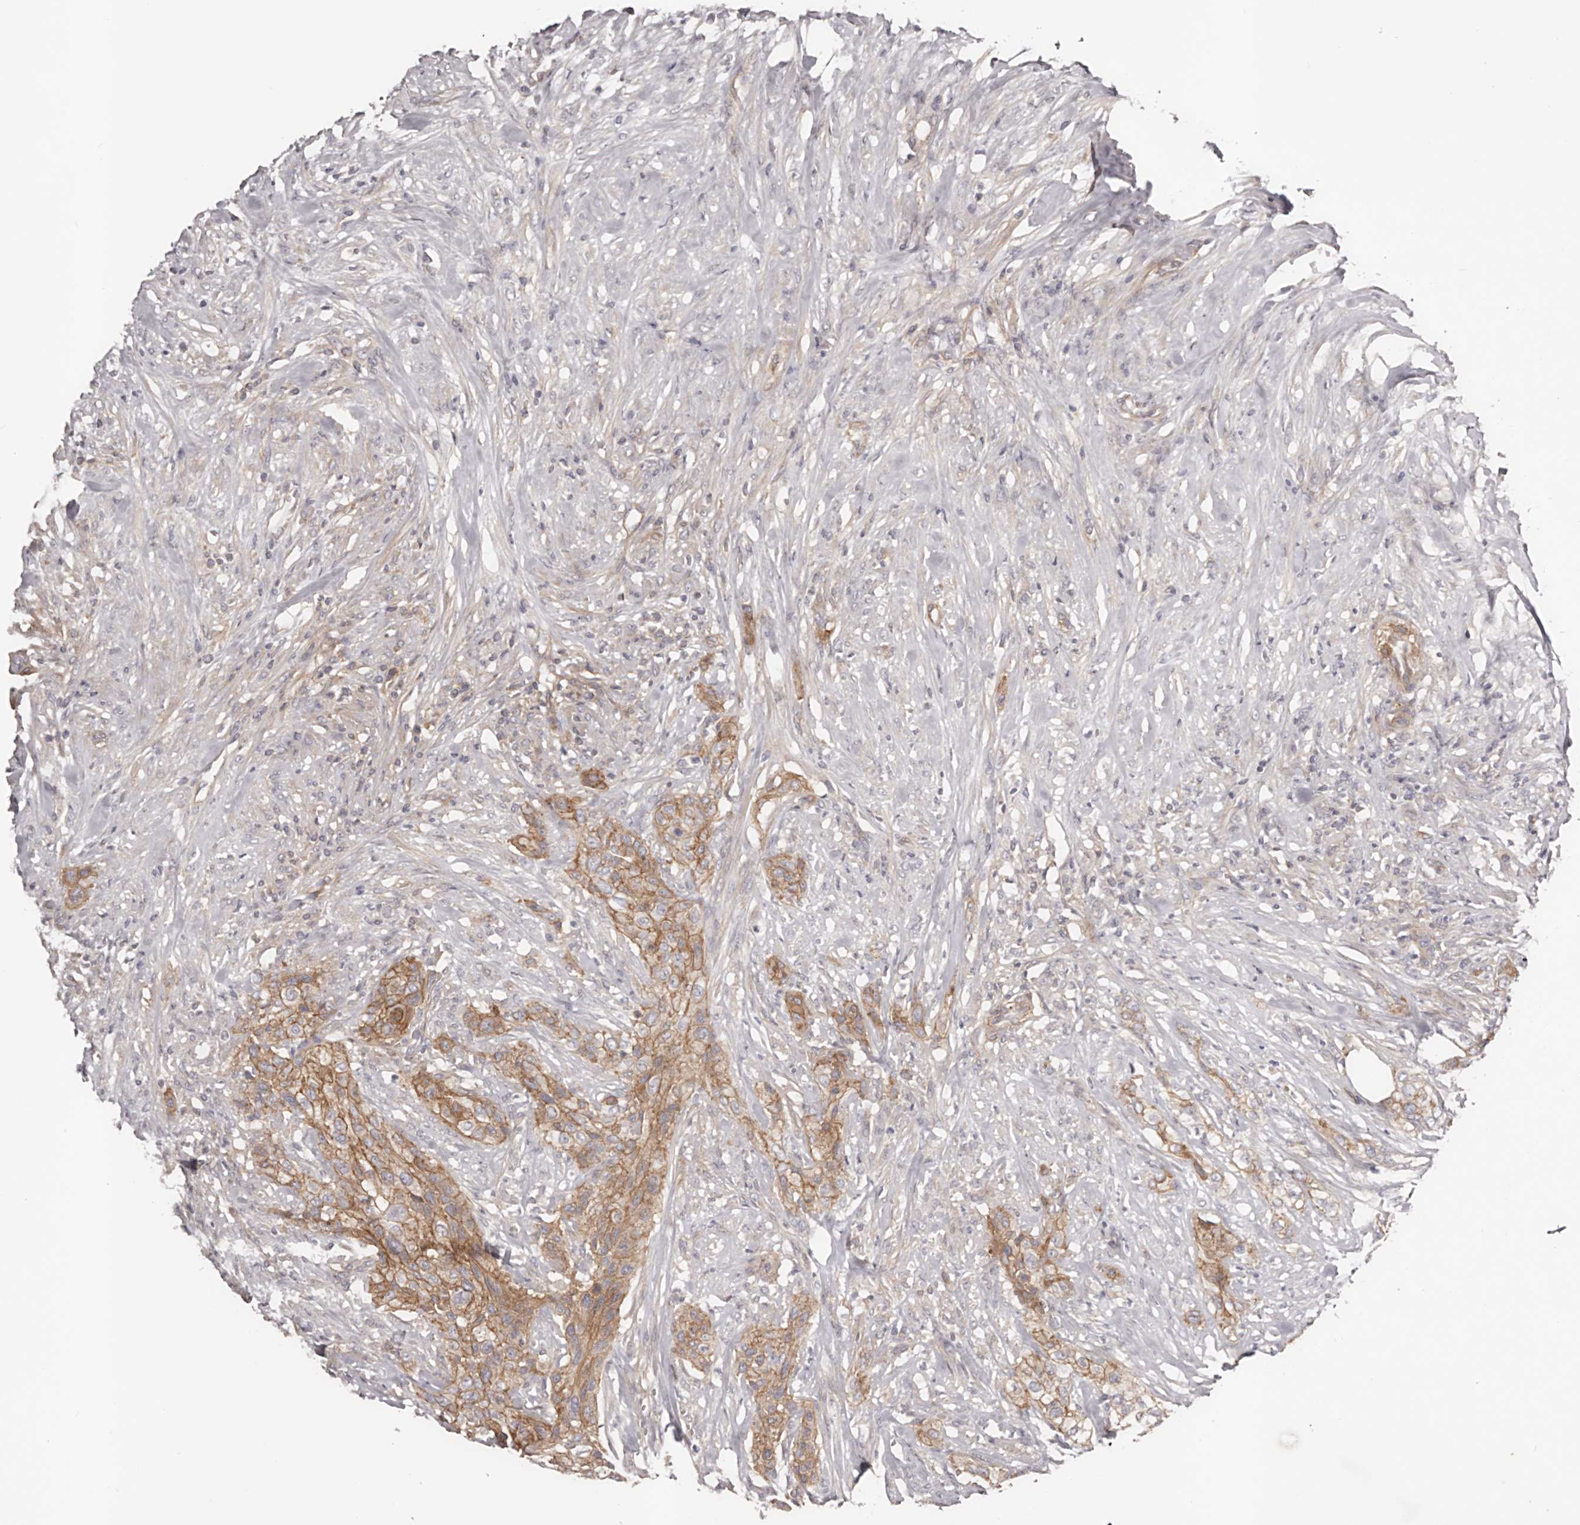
{"staining": {"intensity": "moderate", "quantity": ">75%", "location": "cytoplasmic/membranous"}, "tissue": "urothelial cancer", "cell_type": "Tumor cells", "image_type": "cancer", "snomed": [{"axis": "morphology", "description": "Urothelial carcinoma, High grade"}, {"axis": "topography", "description": "Urinary bladder"}], "caption": "Immunohistochemistry (IHC) histopathology image of neoplastic tissue: high-grade urothelial carcinoma stained using immunohistochemistry displays medium levels of moderate protein expression localized specifically in the cytoplasmic/membranous of tumor cells, appearing as a cytoplasmic/membranous brown color.", "gene": "DMRT2", "patient": {"sex": "male", "age": 35}}